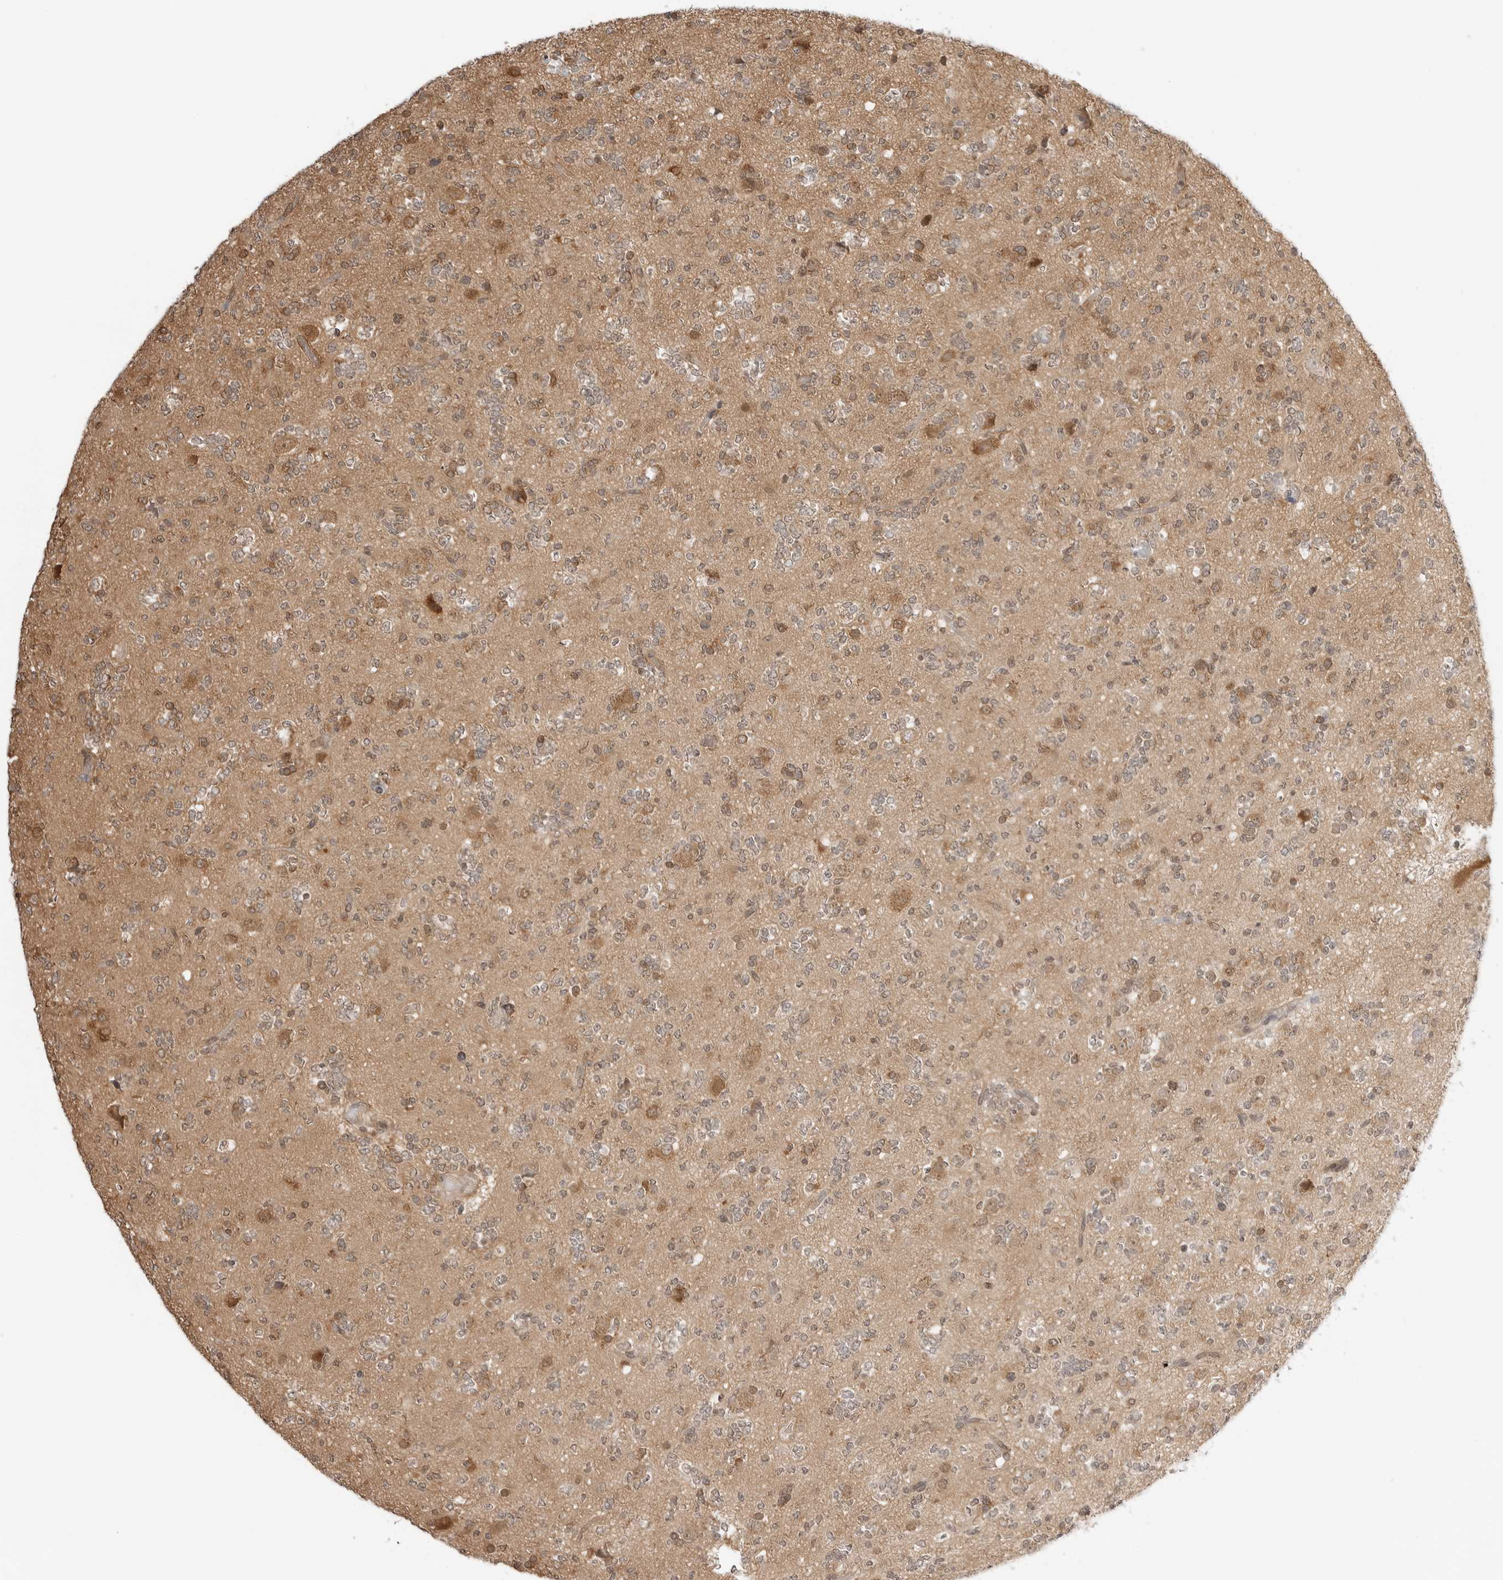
{"staining": {"intensity": "weak", "quantity": "25%-75%", "location": "cytoplasmic/membranous,nuclear"}, "tissue": "glioma", "cell_type": "Tumor cells", "image_type": "cancer", "snomed": [{"axis": "morphology", "description": "Glioma, malignant, High grade"}, {"axis": "topography", "description": "Brain"}], "caption": "A brown stain labels weak cytoplasmic/membranous and nuclear positivity of a protein in human malignant glioma (high-grade) tumor cells. The protein is shown in brown color, while the nuclei are stained blue.", "gene": "NUDC", "patient": {"sex": "female", "age": 62}}